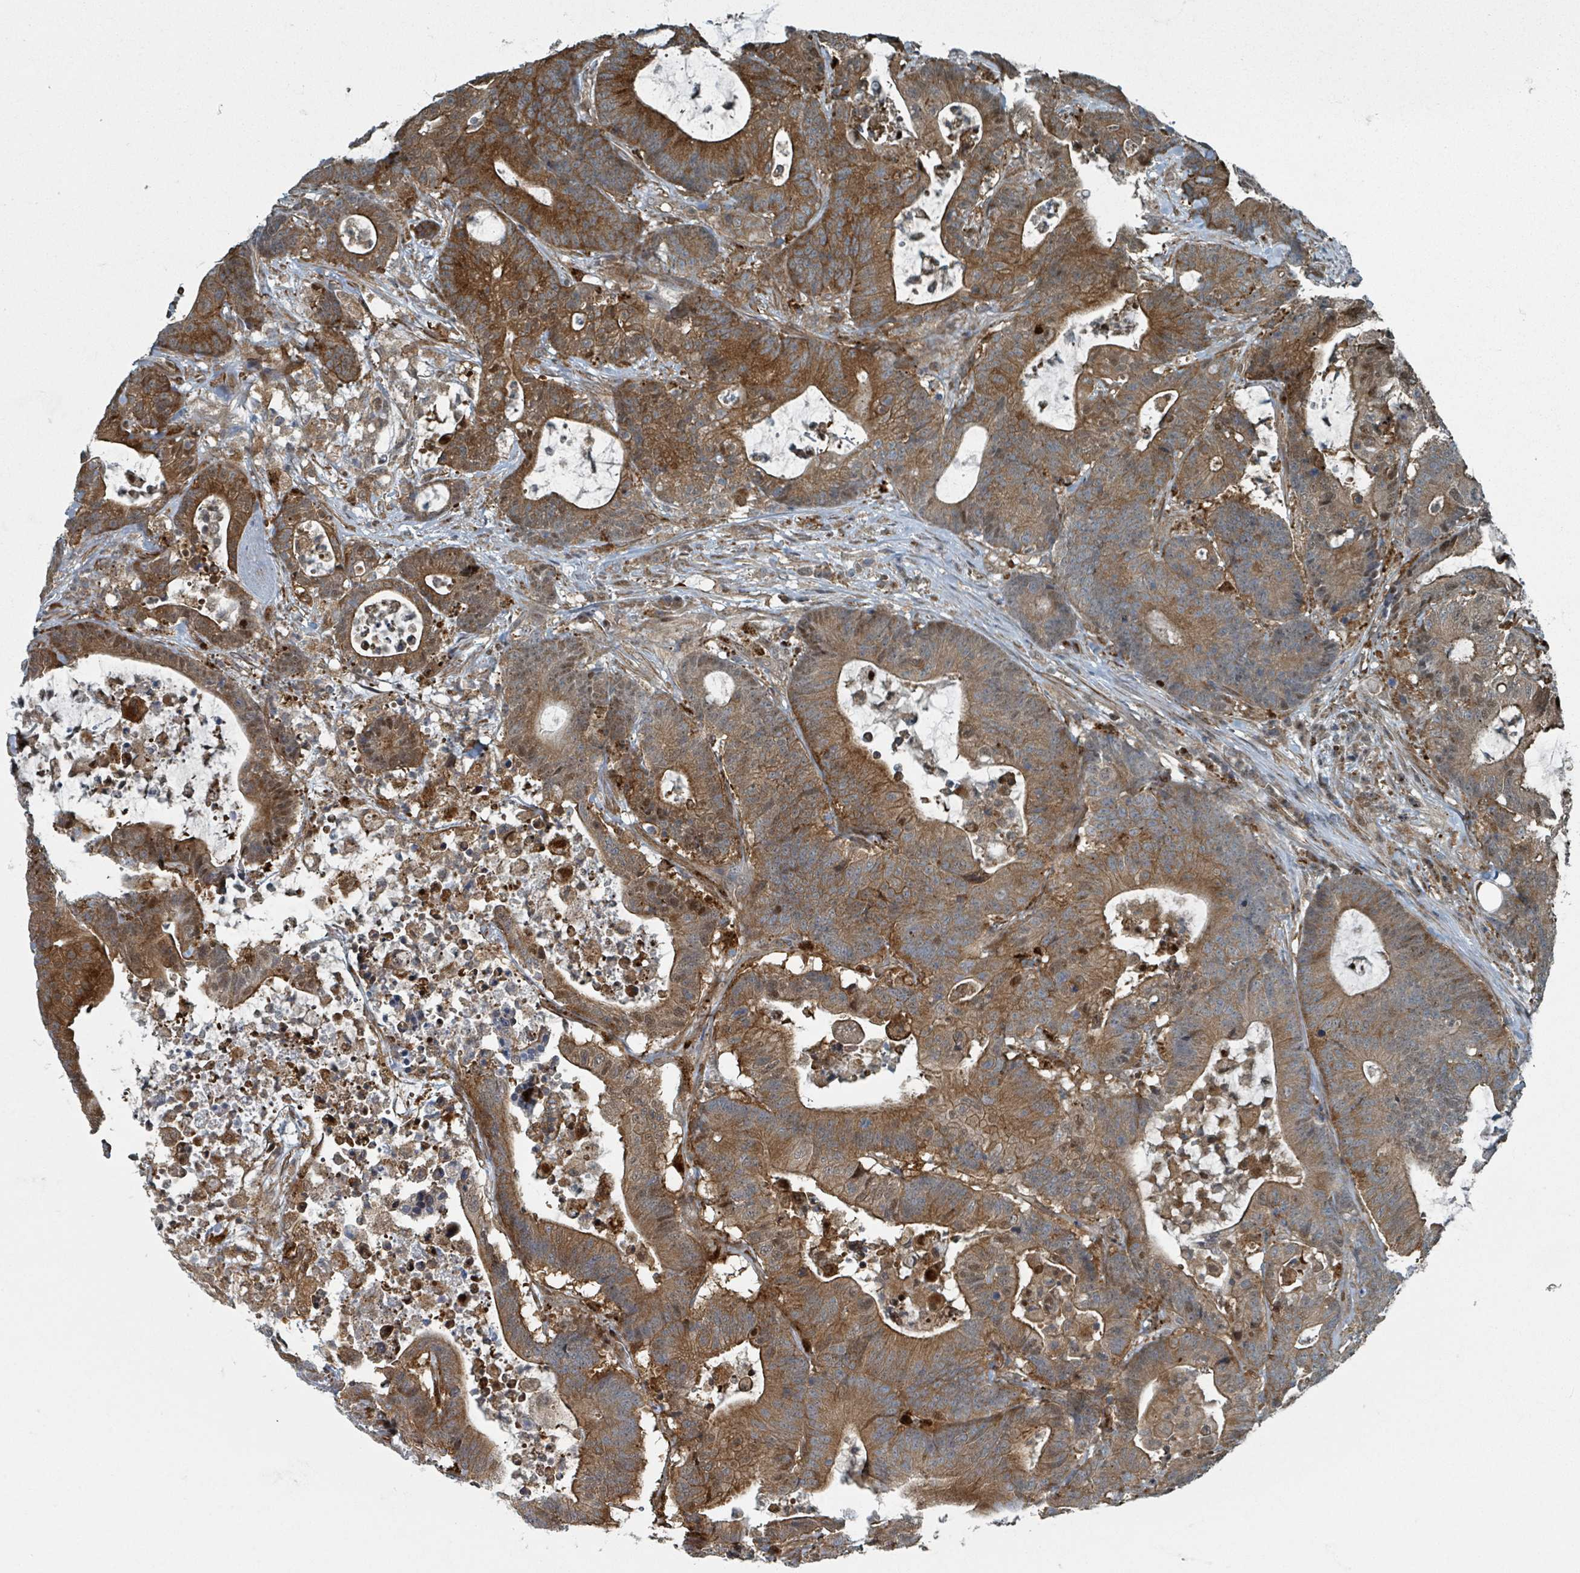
{"staining": {"intensity": "strong", "quantity": ">75%", "location": "cytoplasmic/membranous"}, "tissue": "colorectal cancer", "cell_type": "Tumor cells", "image_type": "cancer", "snomed": [{"axis": "morphology", "description": "Adenocarcinoma, NOS"}, {"axis": "topography", "description": "Colon"}], "caption": "Protein staining demonstrates strong cytoplasmic/membranous positivity in approximately >75% of tumor cells in colorectal cancer (adenocarcinoma). The protein is stained brown, and the nuclei are stained in blue (DAB IHC with brightfield microscopy, high magnification).", "gene": "RHPN2", "patient": {"sex": "female", "age": 84}}